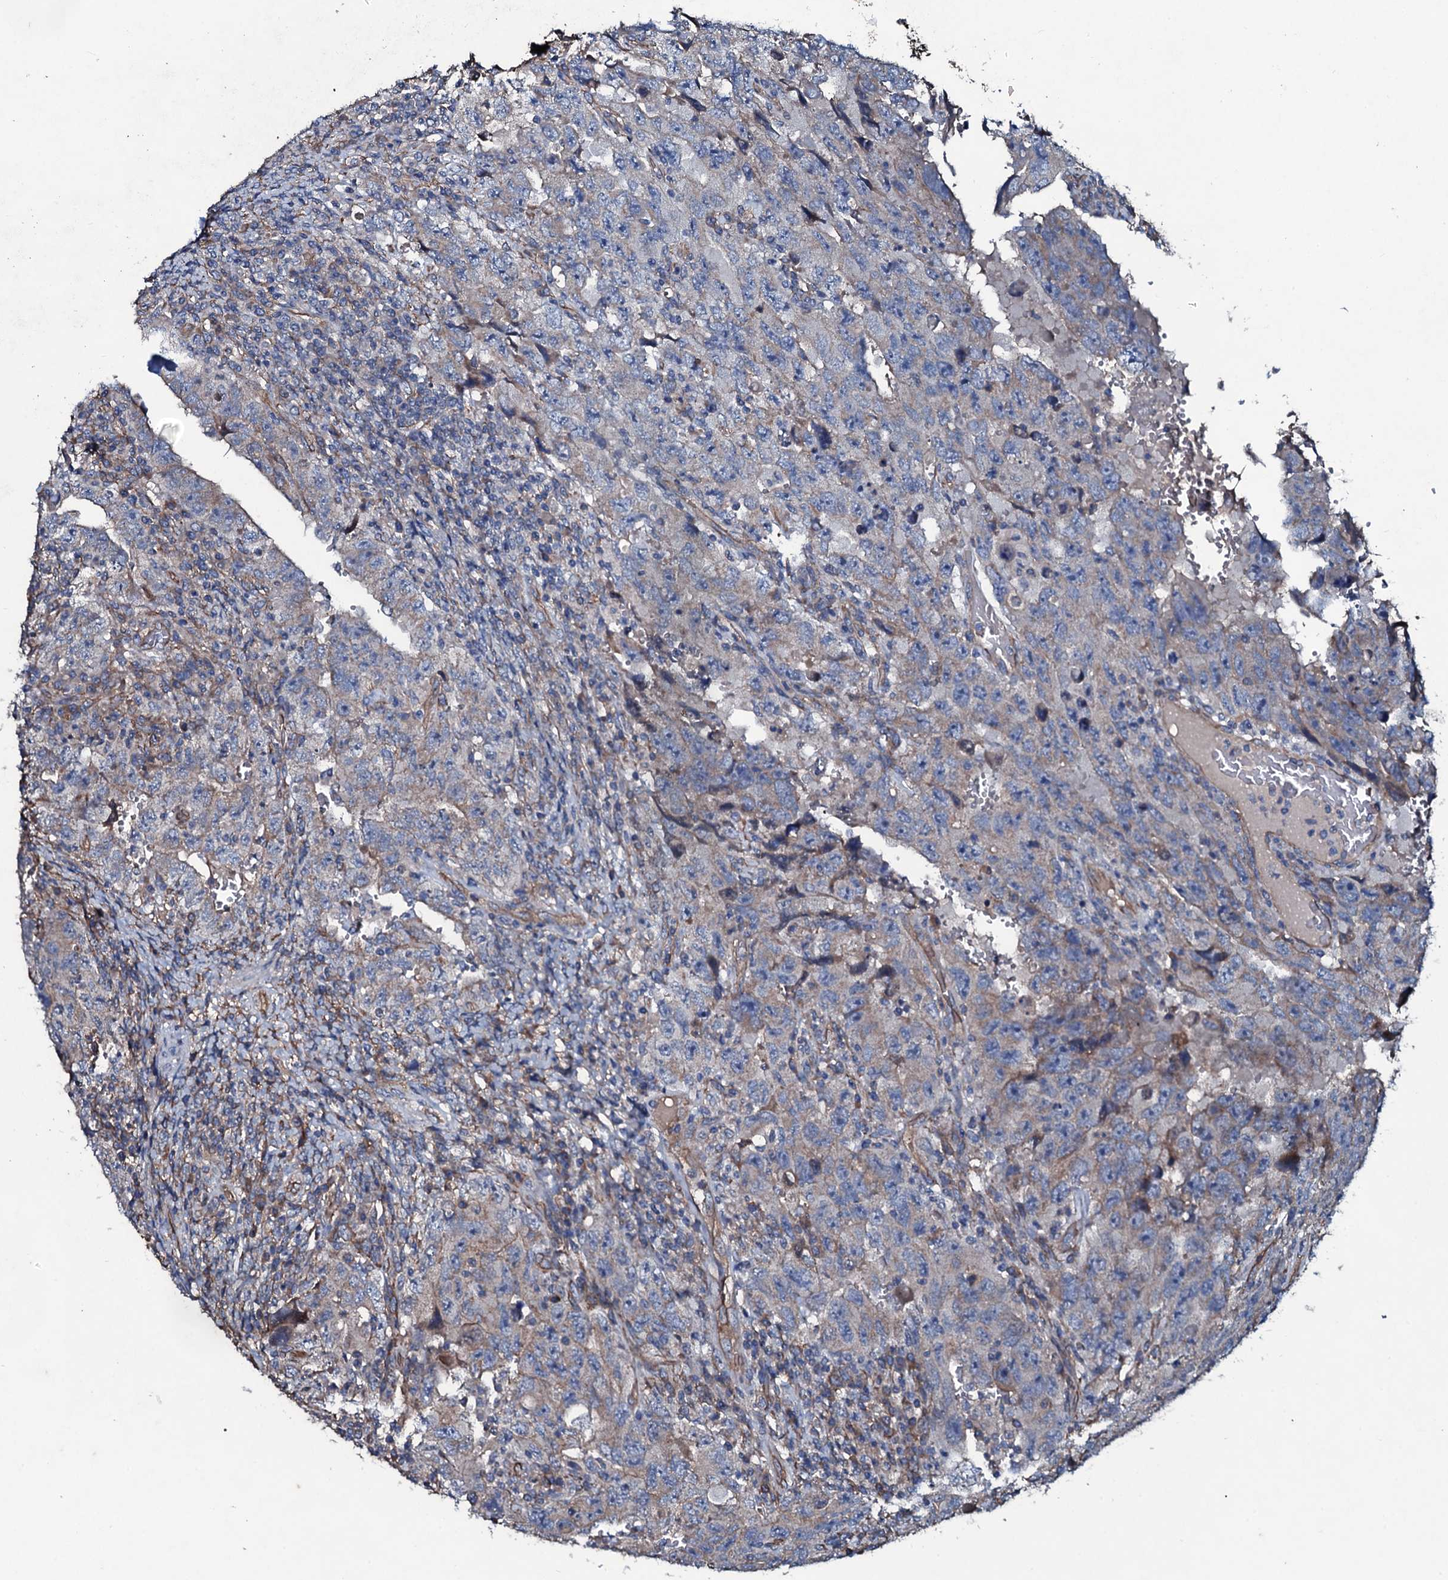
{"staining": {"intensity": "weak", "quantity": "<25%", "location": "cytoplasmic/membranous"}, "tissue": "testis cancer", "cell_type": "Tumor cells", "image_type": "cancer", "snomed": [{"axis": "morphology", "description": "Carcinoma, Embryonal, NOS"}, {"axis": "topography", "description": "Testis"}], "caption": "DAB immunohistochemical staining of human testis embryonal carcinoma exhibits no significant positivity in tumor cells. (IHC, brightfield microscopy, high magnification).", "gene": "DMAC2", "patient": {"sex": "male", "age": 26}}